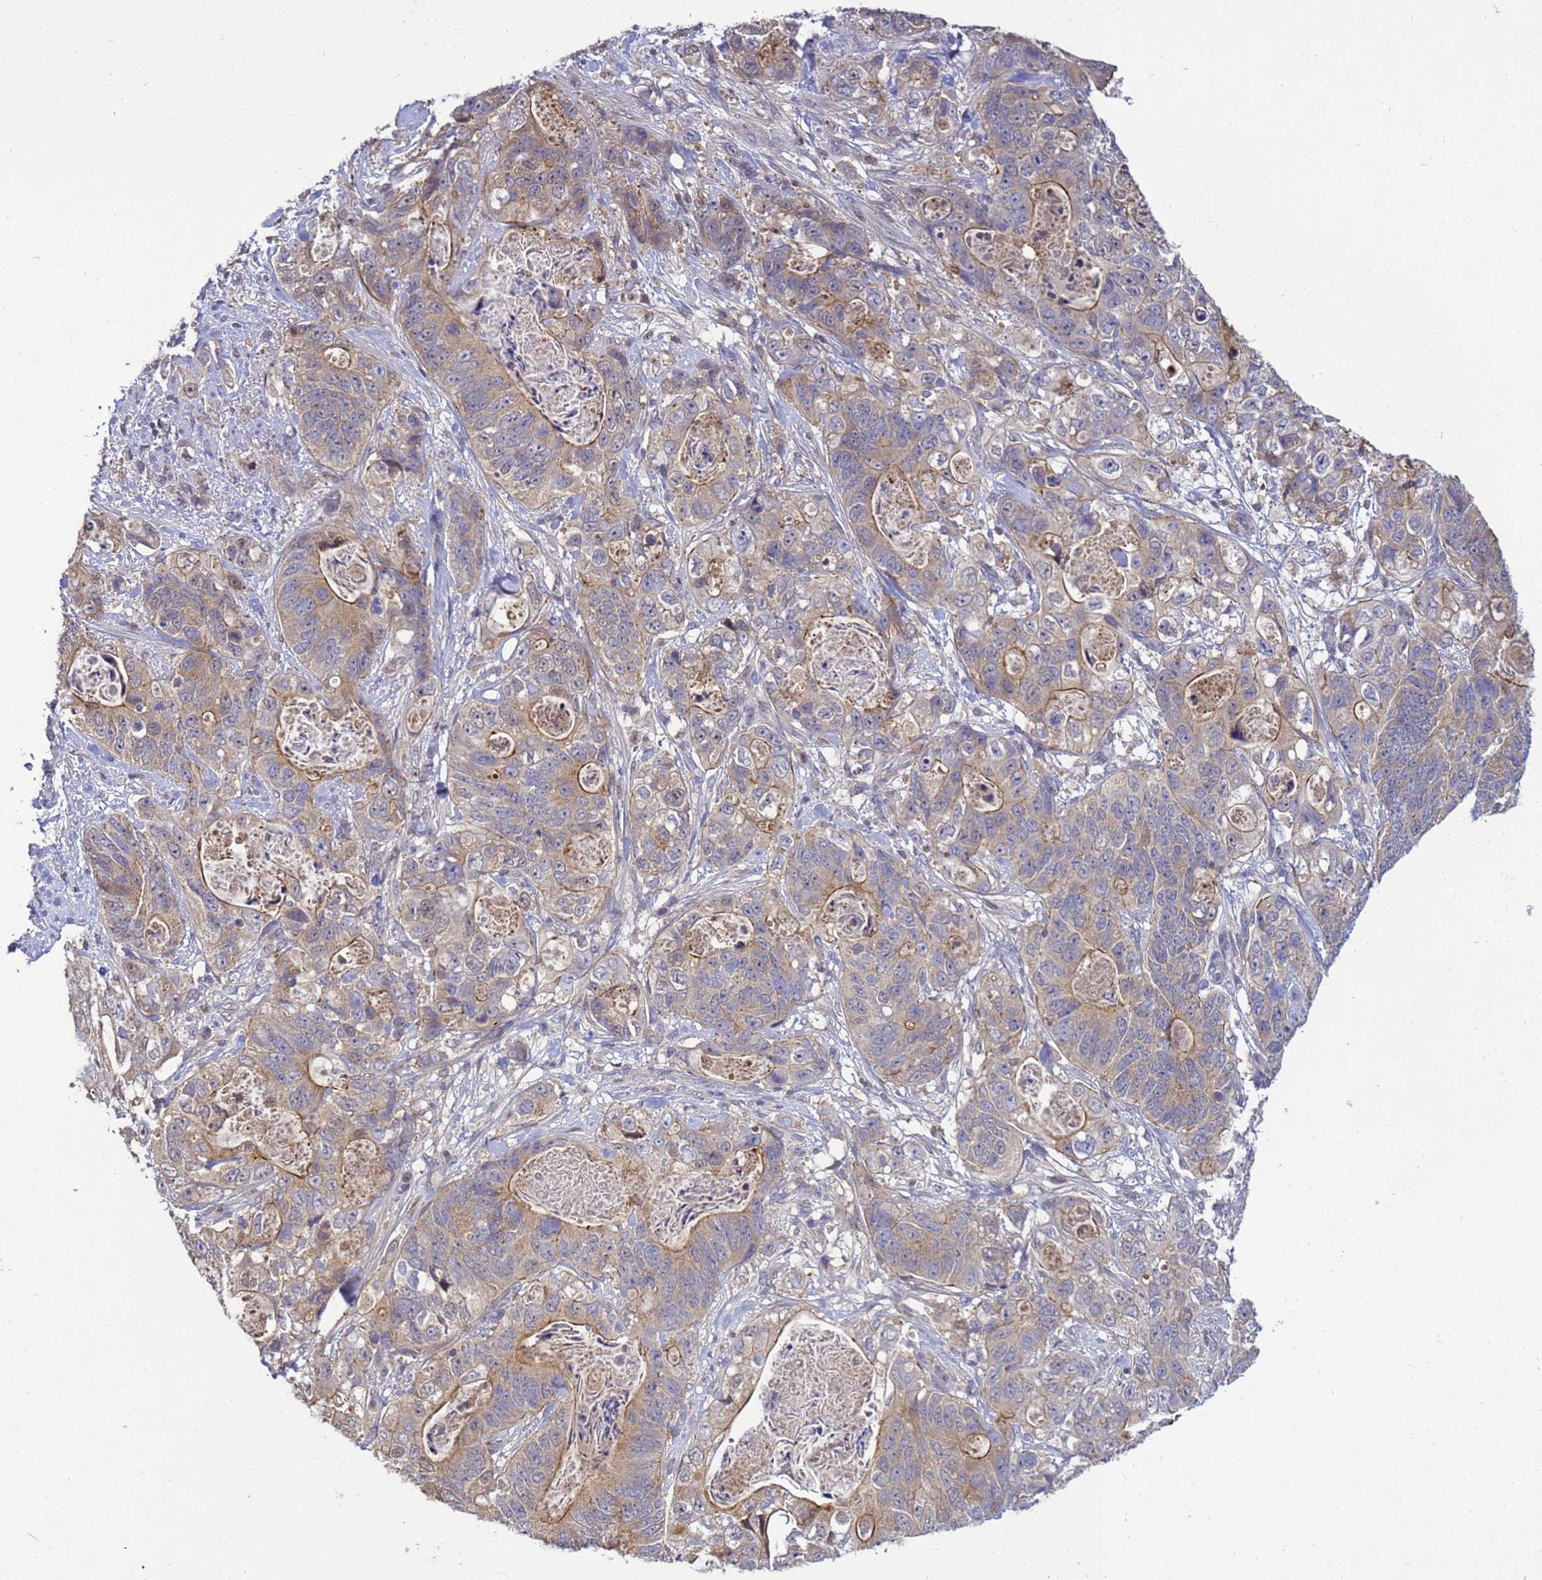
{"staining": {"intensity": "moderate", "quantity": ">75%", "location": "cytoplasmic/membranous"}, "tissue": "stomach cancer", "cell_type": "Tumor cells", "image_type": "cancer", "snomed": [{"axis": "morphology", "description": "Normal tissue, NOS"}, {"axis": "morphology", "description": "Adenocarcinoma, NOS"}, {"axis": "topography", "description": "Stomach"}], "caption": "Immunohistochemistry image of human adenocarcinoma (stomach) stained for a protein (brown), which reveals medium levels of moderate cytoplasmic/membranous staining in approximately >75% of tumor cells.", "gene": "TMEM74B", "patient": {"sex": "female", "age": 89}}